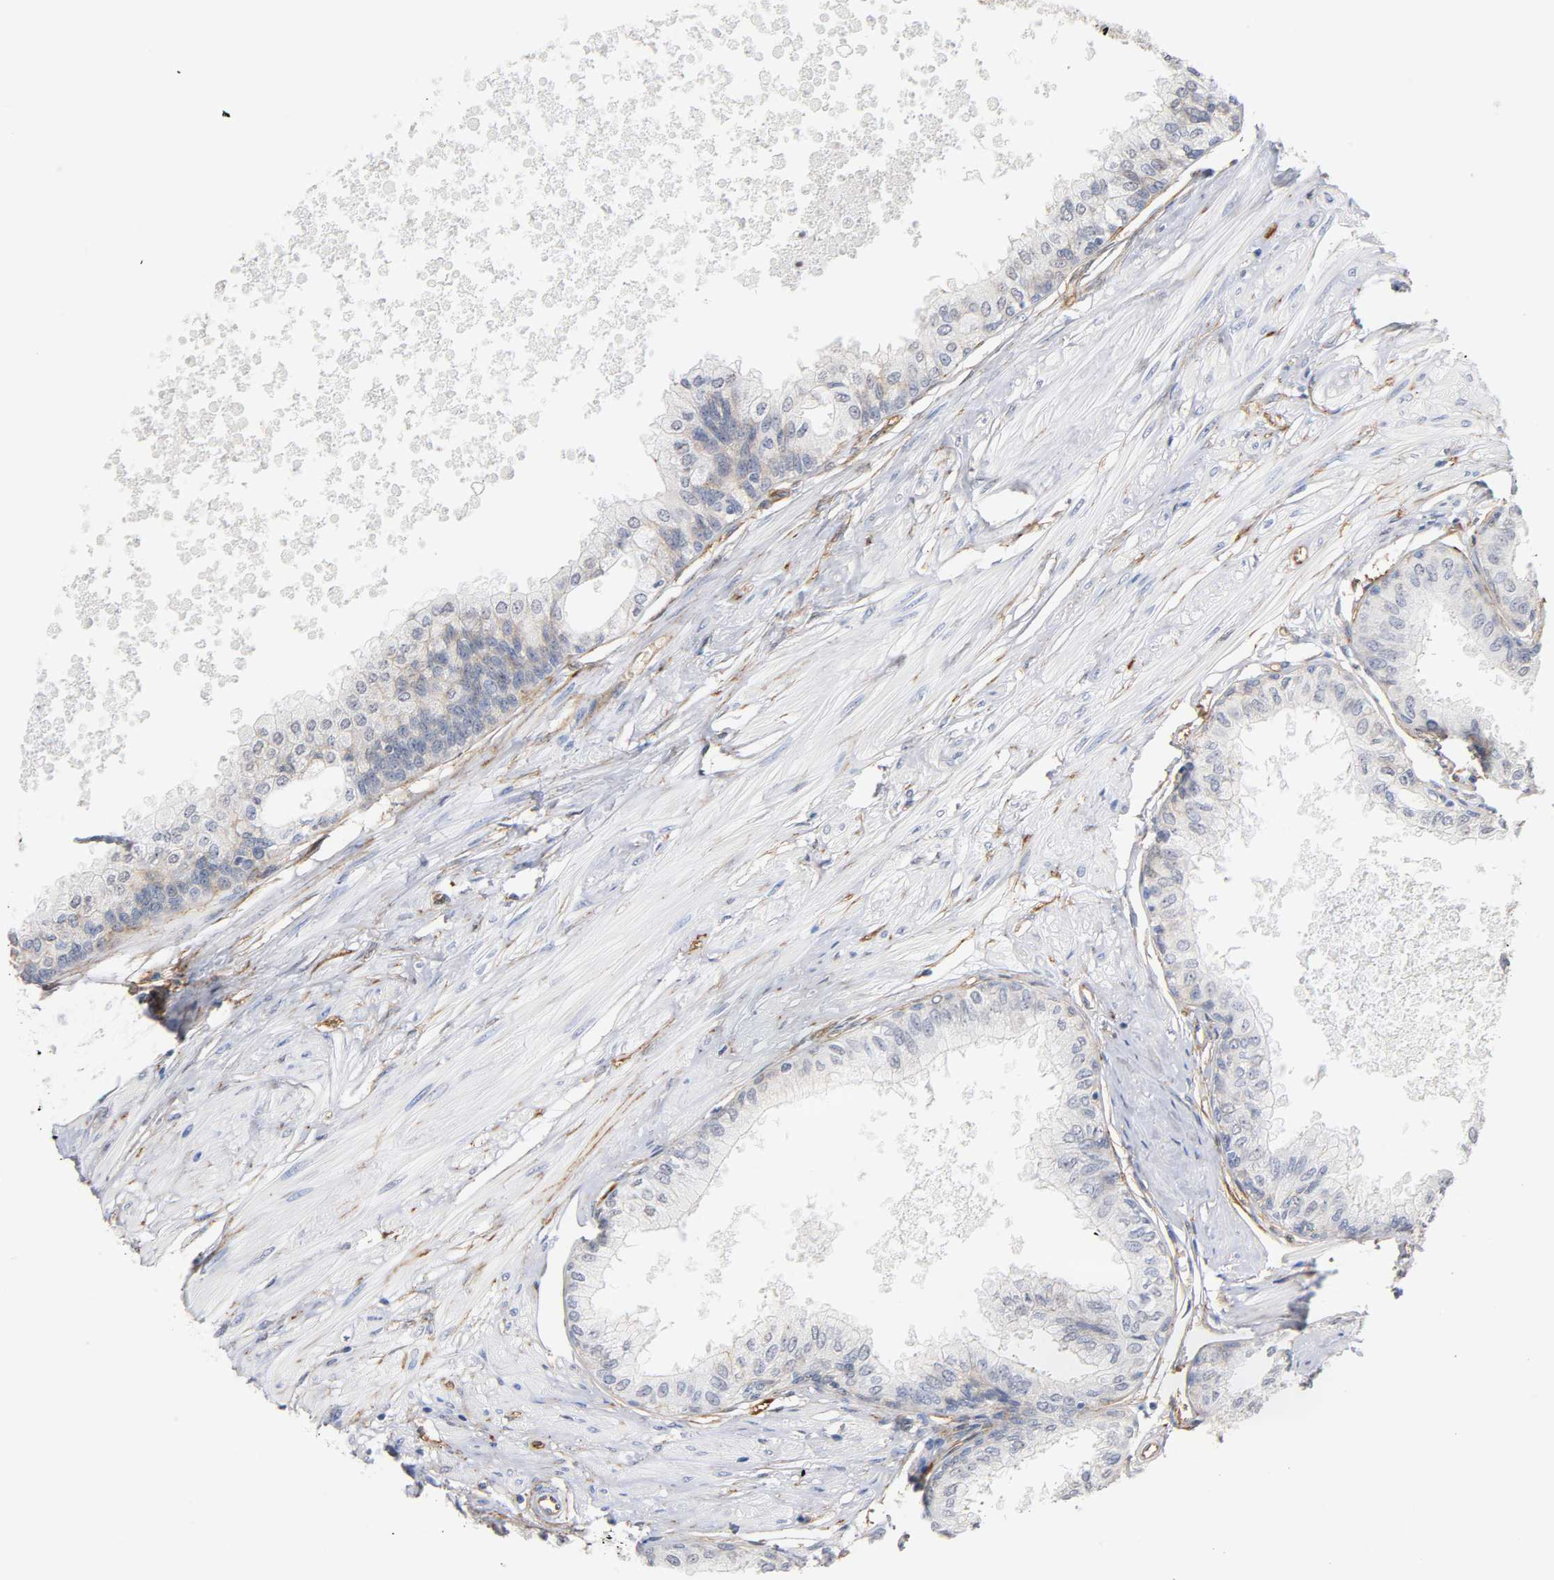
{"staining": {"intensity": "weak", "quantity": "25%-75%", "location": "cytoplasmic/membranous"}, "tissue": "prostate", "cell_type": "Glandular cells", "image_type": "normal", "snomed": [{"axis": "morphology", "description": "Normal tissue, NOS"}, {"axis": "topography", "description": "Prostate"}, {"axis": "topography", "description": "Seminal veicle"}], "caption": "Protein expression analysis of normal prostate displays weak cytoplasmic/membranous positivity in about 25%-75% of glandular cells. (DAB IHC, brown staining for protein, blue staining for nuclei).", "gene": "SPTAN1", "patient": {"sex": "male", "age": 60}}